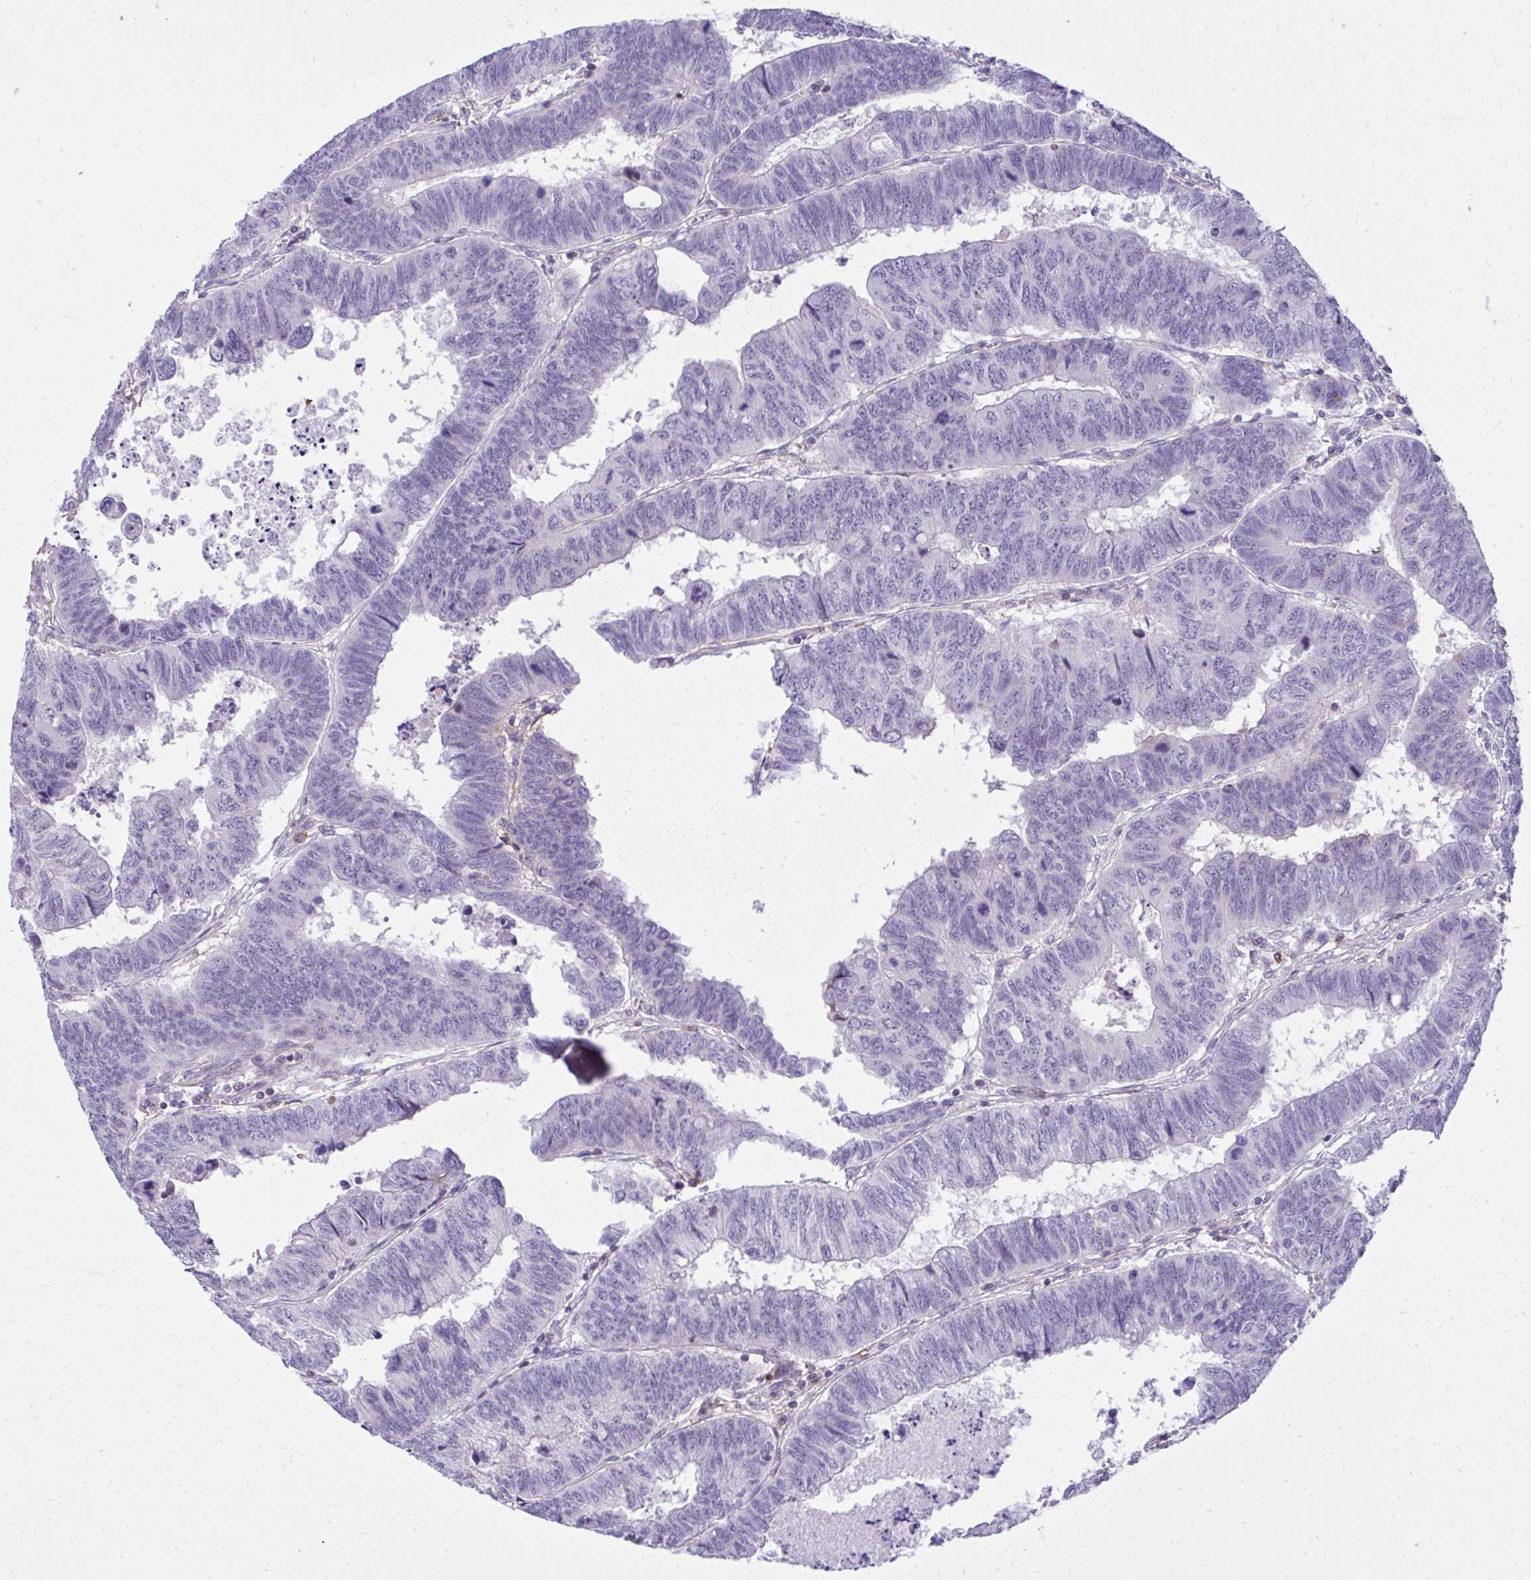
{"staining": {"intensity": "negative", "quantity": "none", "location": "none"}, "tissue": "colorectal cancer", "cell_type": "Tumor cells", "image_type": "cancer", "snomed": [{"axis": "morphology", "description": "Adenocarcinoma, NOS"}, {"axis": "topography", "description": "Colon"}], "caption": "Protein analysis of colorectal cancer shows no significant staining in tumor cells.", "gene": "PITPNM3", "patient": {"sex": "male", "age": 62}}